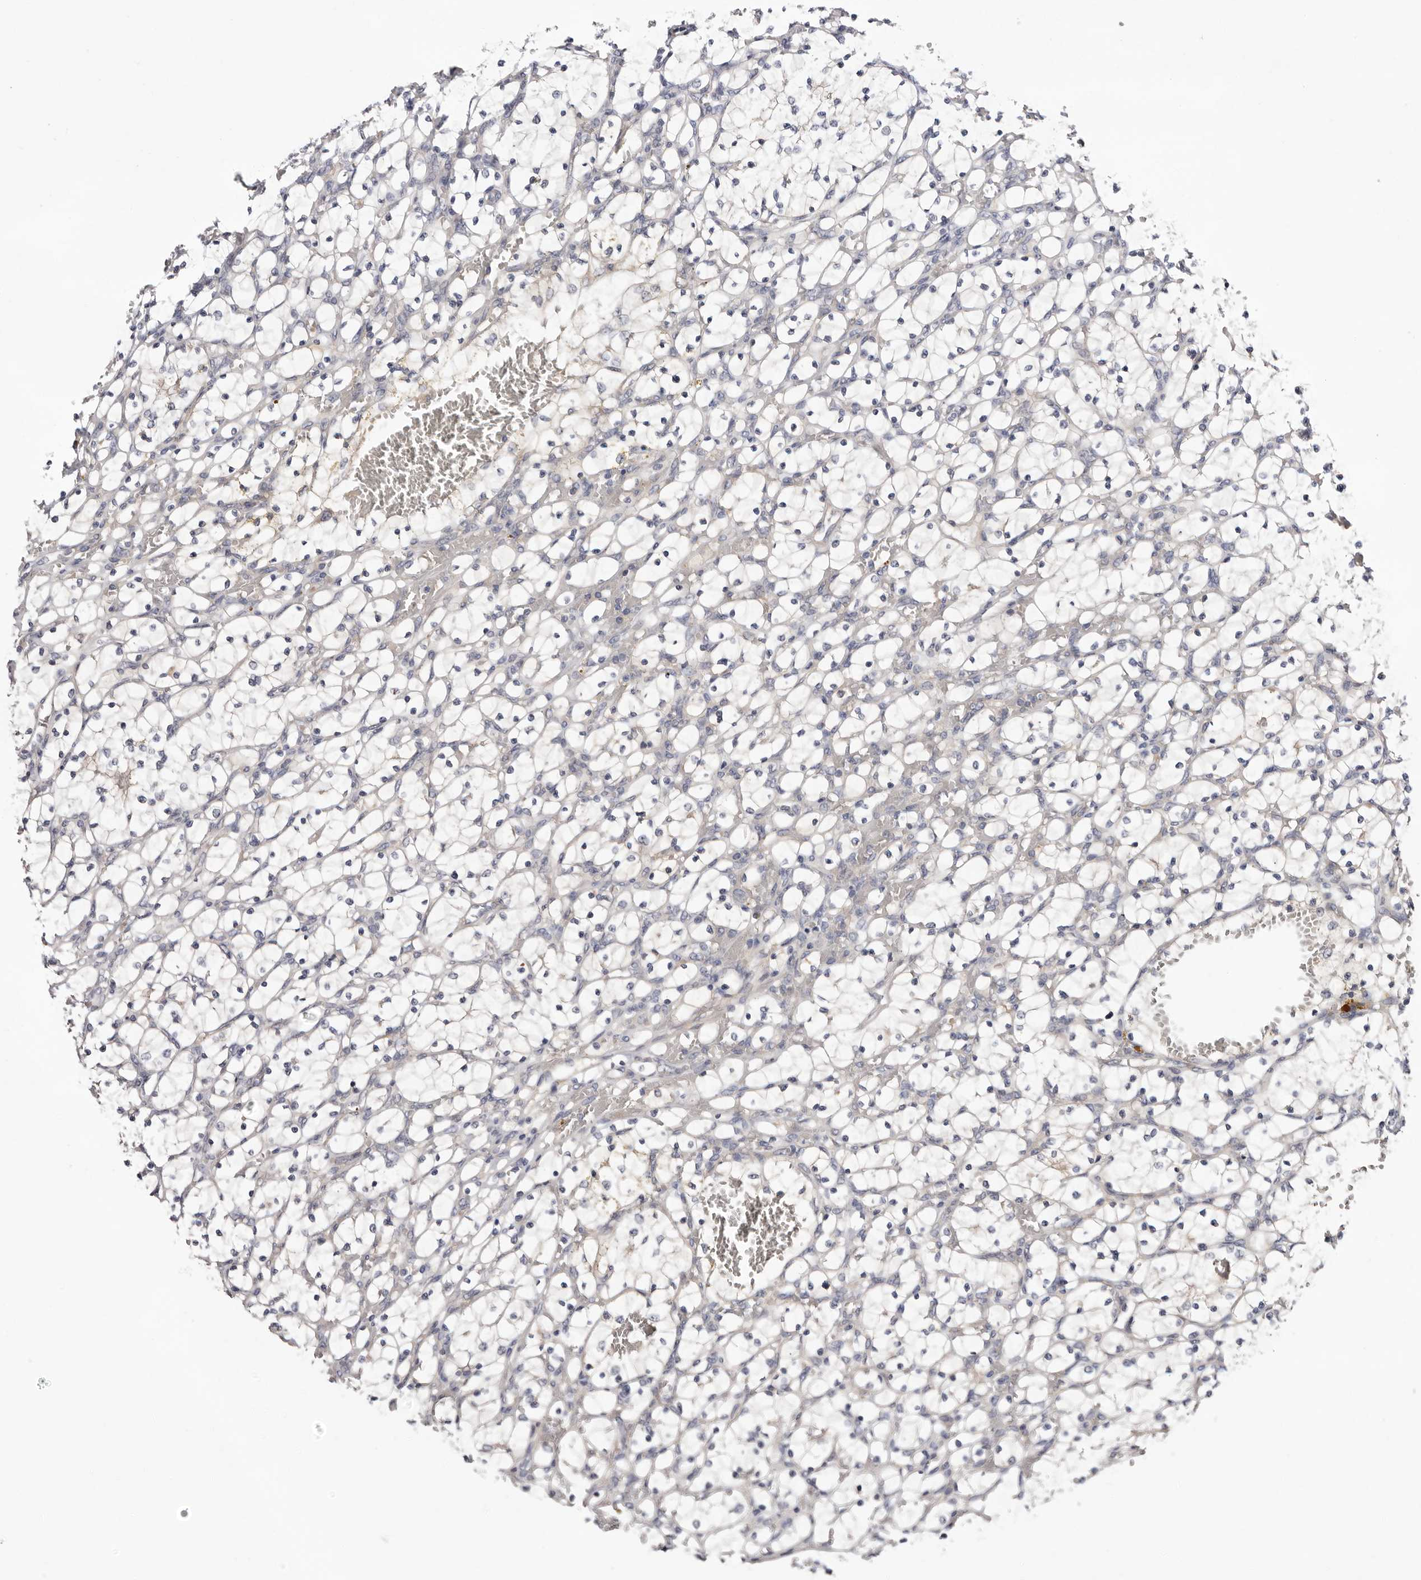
{"staining": {"intensity": "negative", "quantity": "none", "location": "none"}, "tissue": "renal cancer", "cell_type": "Tumor cells", "image_type": "cancer", "snomed": [{"axis": "morphology", "description": "Adenocarcinoma, NOS"}, {"axis": "topography", "description": "Kidney"}], "caption": "A high-resolution micrograph shows immunohistochemistry staining of renal adenocarcinoma, which displays no significant positivity in tumor cells.", "gene": "STK16", "patient": {"sex": "female", "age": 69}}